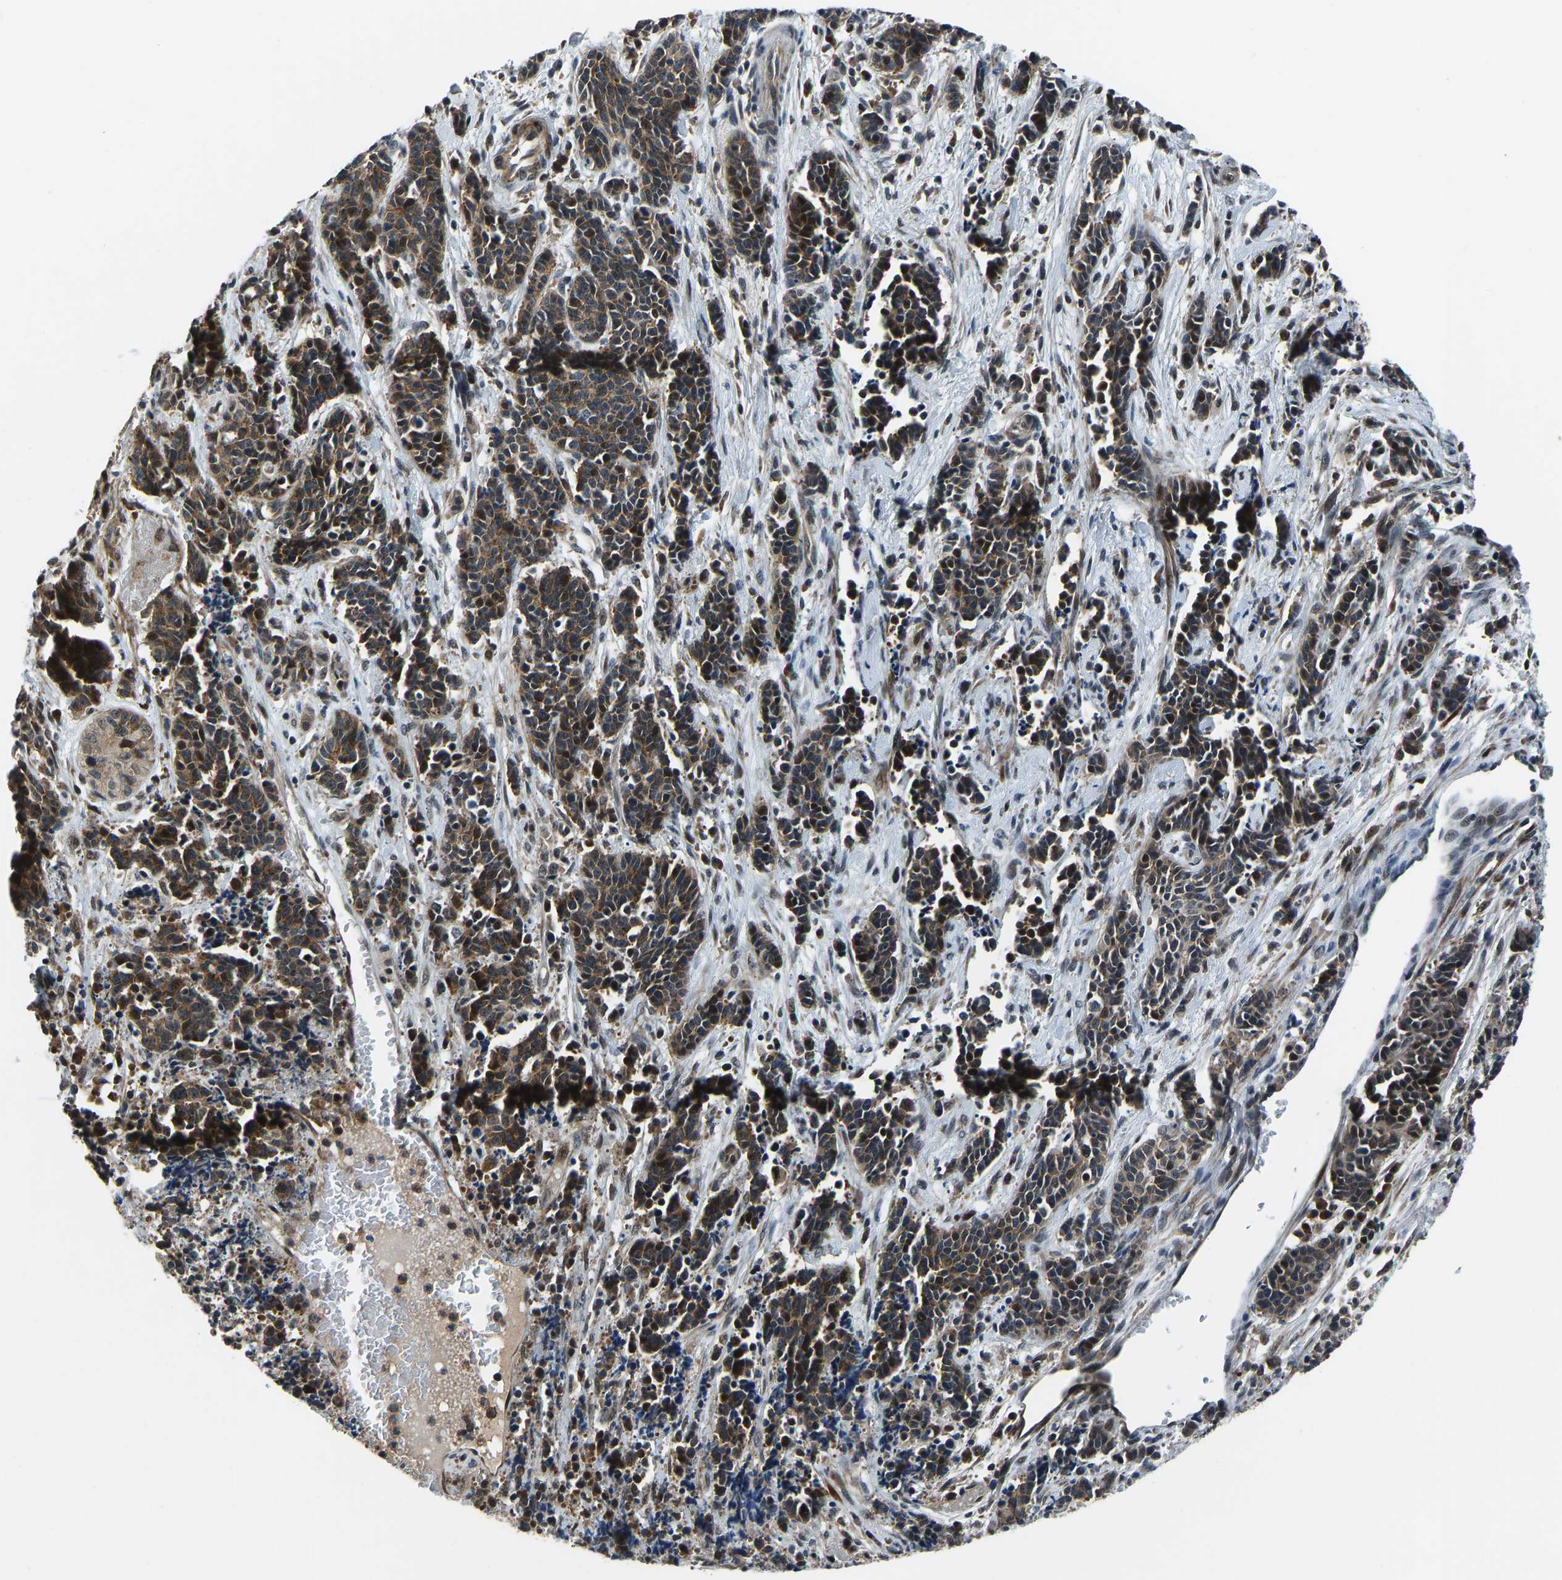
{"staining": {"intensity": "moderate", "quantity": ">75%", "location": "cytoplasmic/membranous"}, "tissue": "cervical cancer", "cell_type": "Tumor cells", "image_type": "cancer", "snomed": [{"axis": "morphology", "description": "Squamous cell carcinoma, NOS"}, {"axis": "topography", "description": "Cervix"}], "caption": "Squamous cell carcinoma (cervical) stained with a protein marker exhibits moderate staining in tumor cells.", "gene": "RLIM", "patient": {"sex": "female", "age": 35}}